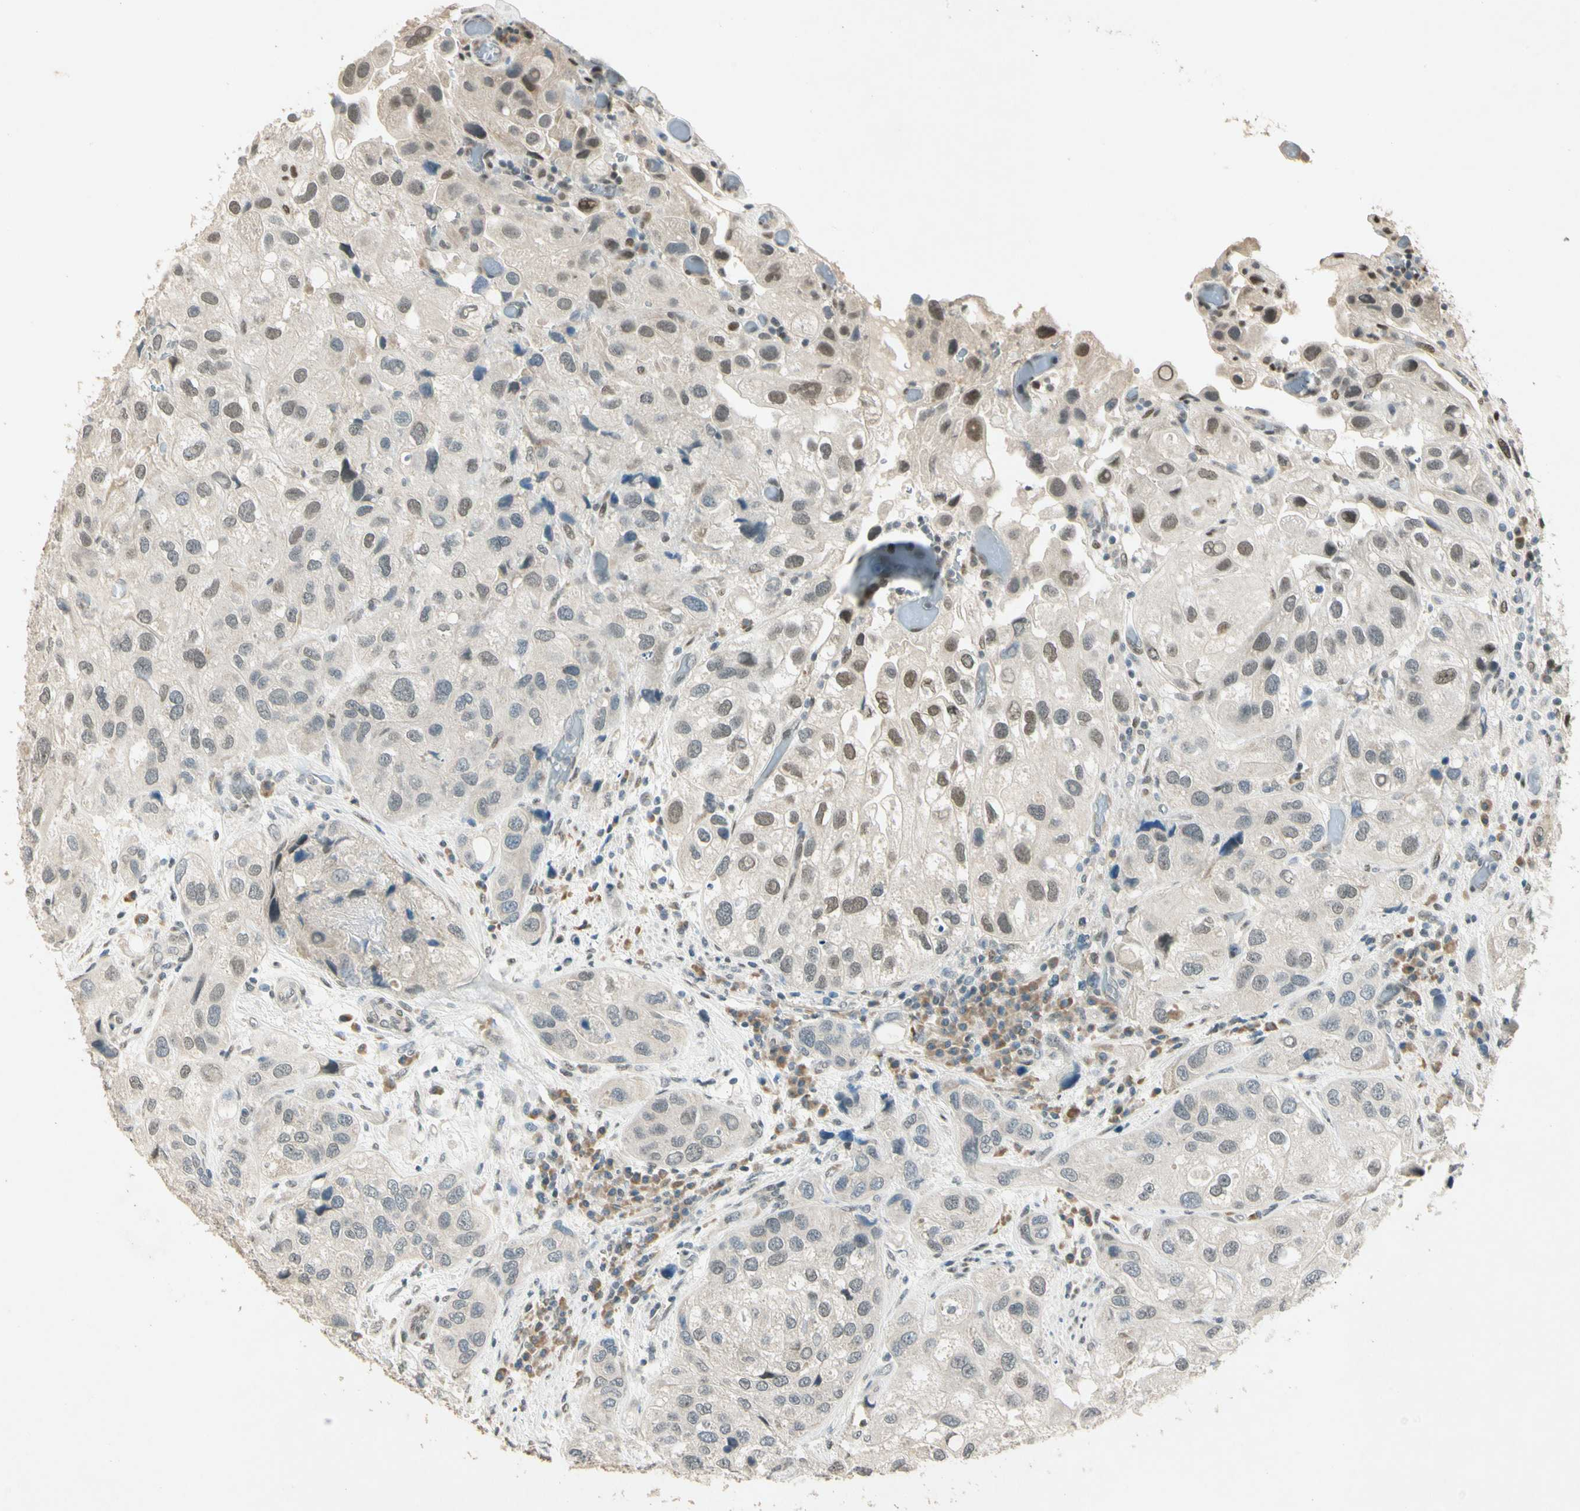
{"staining": {"intensity": "weak", "quantity": "25%-75%", "location": "nuclear"}, "tissue": "urothelial cancer", "cell_type": "Tumor cells", "image_type": "cancer", "snomed": [{"axis": "morphology", "description": "Urothelial carcinoma, High grade"}, {"axis": "topography", "description": "Urinary bladder"}], "caption": "Human urothelial cancer stained with a protein marker reveals weak staining in tumor cells.", "gene": "ZBTB4", "patient": {"sex": "female", "age": 64}}